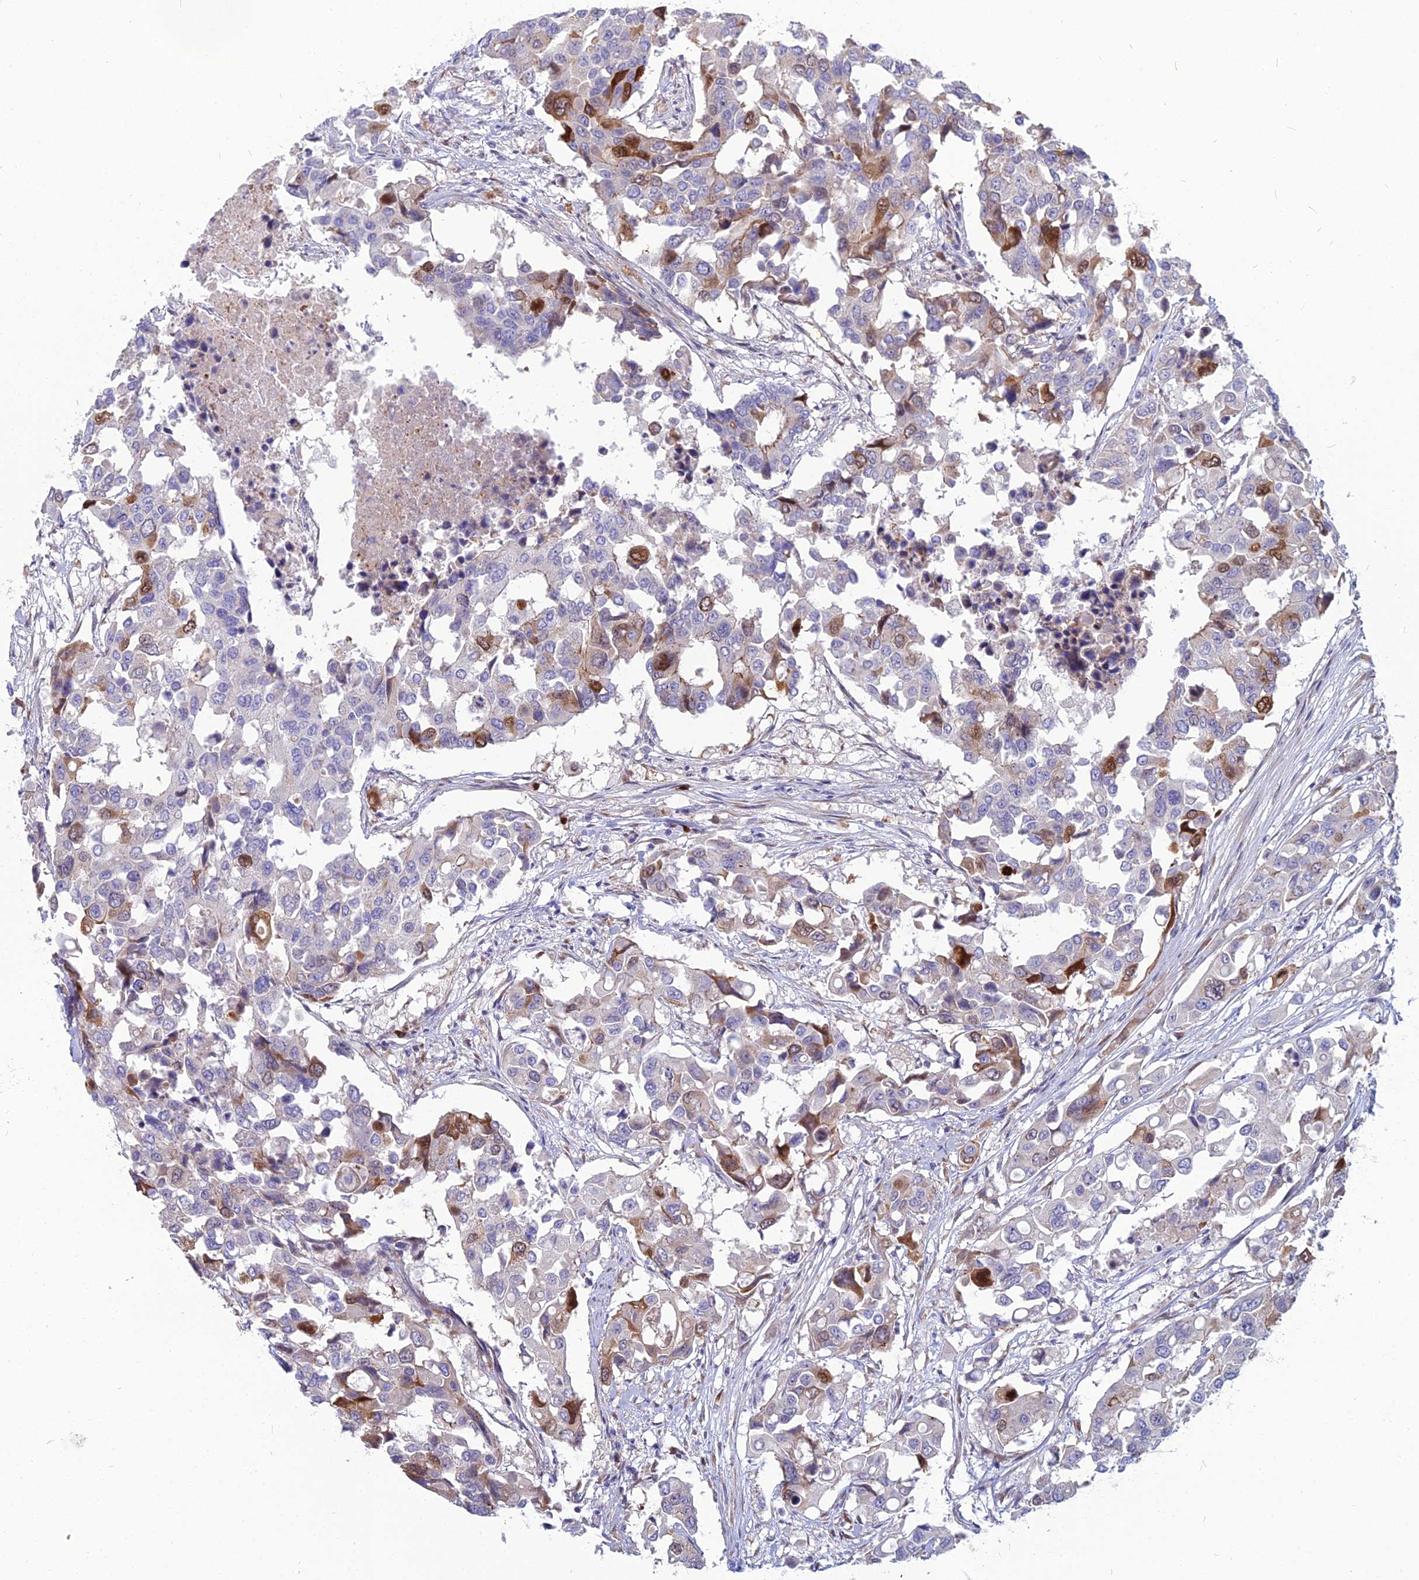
{"staining": {"intensity": "moderate", "quantity": "<25%", "location": "cytoplasmic/membranous,nuclear"}, "tissue": "colorectal cancer", "cell_type": "Tumor cells", "image_type": "cancer", "snomed": [{"axis": "morphology", "description": "Adenocarcinoma, NOS"}, {"axis": "topography", "description": "Colon"}], "caption": "Colorectal cancer (adenocarcinoma) stained for a protein reveals moderate cytoplasmic/membranous and nuclear positivity in tumor cells.", "gene": "NUSAP1", "patient": {"sex": "male", "age": 77}}